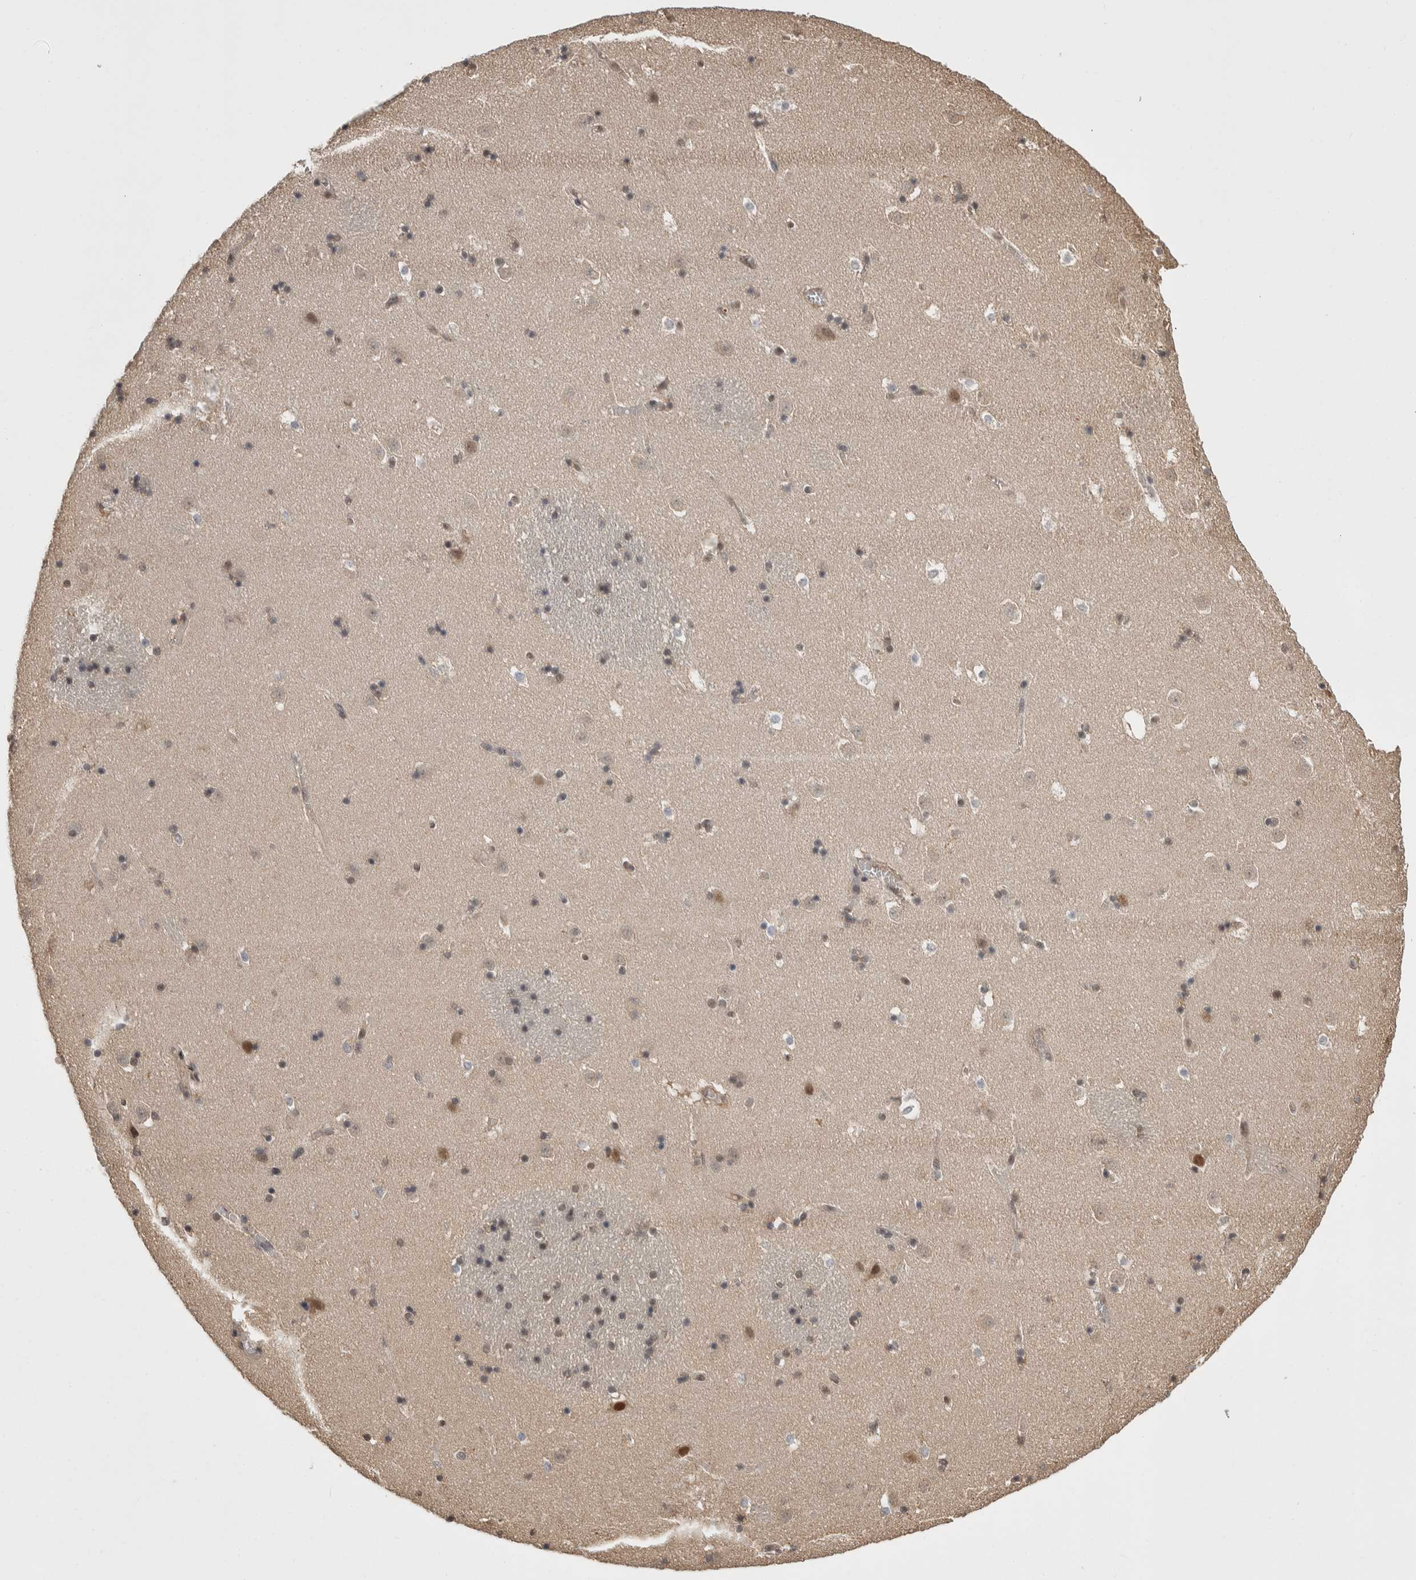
{"staining": {"intensity": "weak", "quantity": "25%-75%", "location": "nuclear"}, "tissue": "caudate", "cell_type": "Glial cells", "image_type": "normal", "snomed": [{"axis": "morphology", "description": "Normal tissue, NOS"}, {"axis": "topography", "description": "Lateral ventricle wall"}], "caption": "Human caudate stained with a brown dye exhibits weak nuclear positive positivity in approximately 25%-75% of glial cells.", "gene": "ZNF592", "patient": {"sex": "male", "age": 45}}